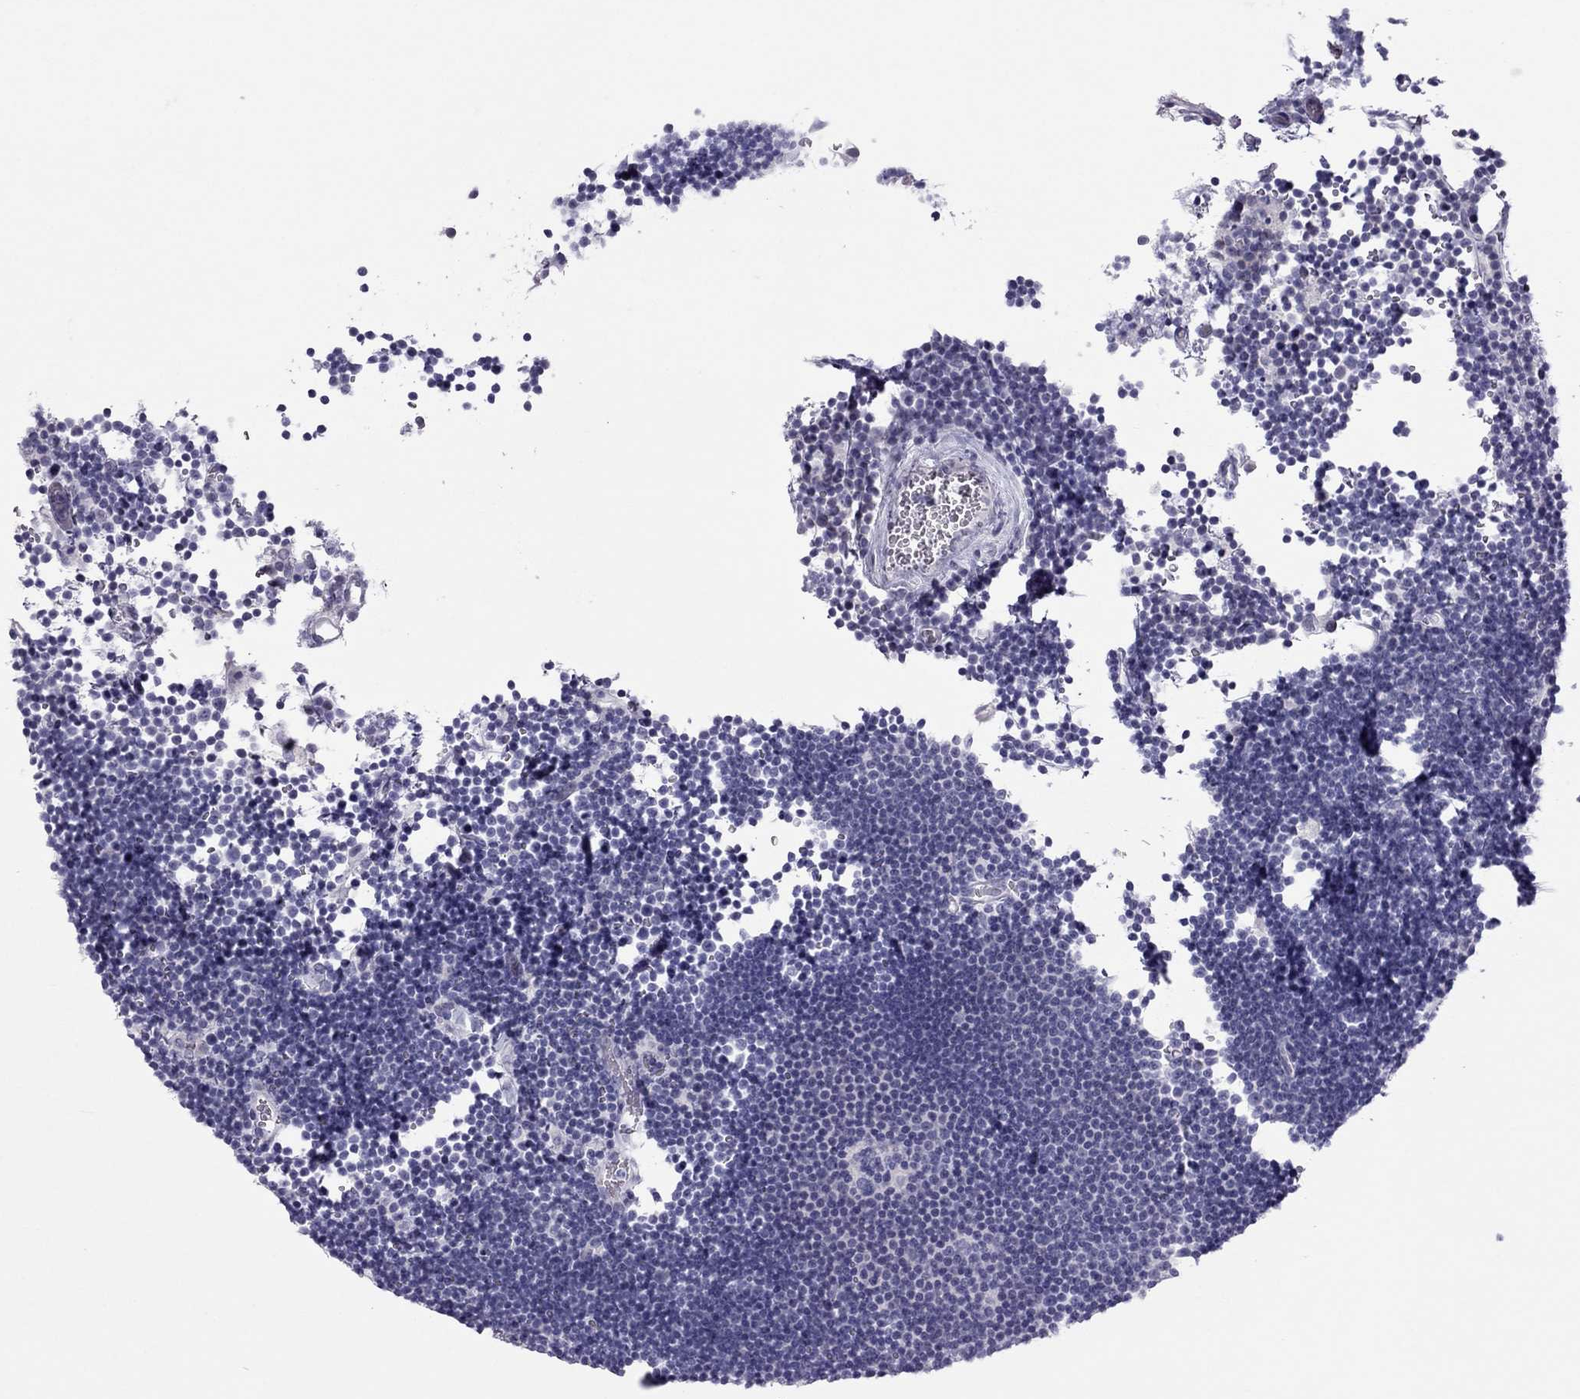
{"staining": {"intensity": "negative", "quantity": "none", "location": "none"}, "tissue": "lymphoma", "cell_type": "Tumor cells", "image_type": "cancer", "snomed": [{"axis": "morphology", "description": "Malignant lymphoma, non-Hodgkin's type, Low grade"}, {"axis": "topography", "description": "Brain"}], "caption": "High power microscopy image of an IHC image of lymphoma, revealing no significant positivity in tumor cells.", "gene": "TEX14", "patient": {"sex": "female", "age": 66}}